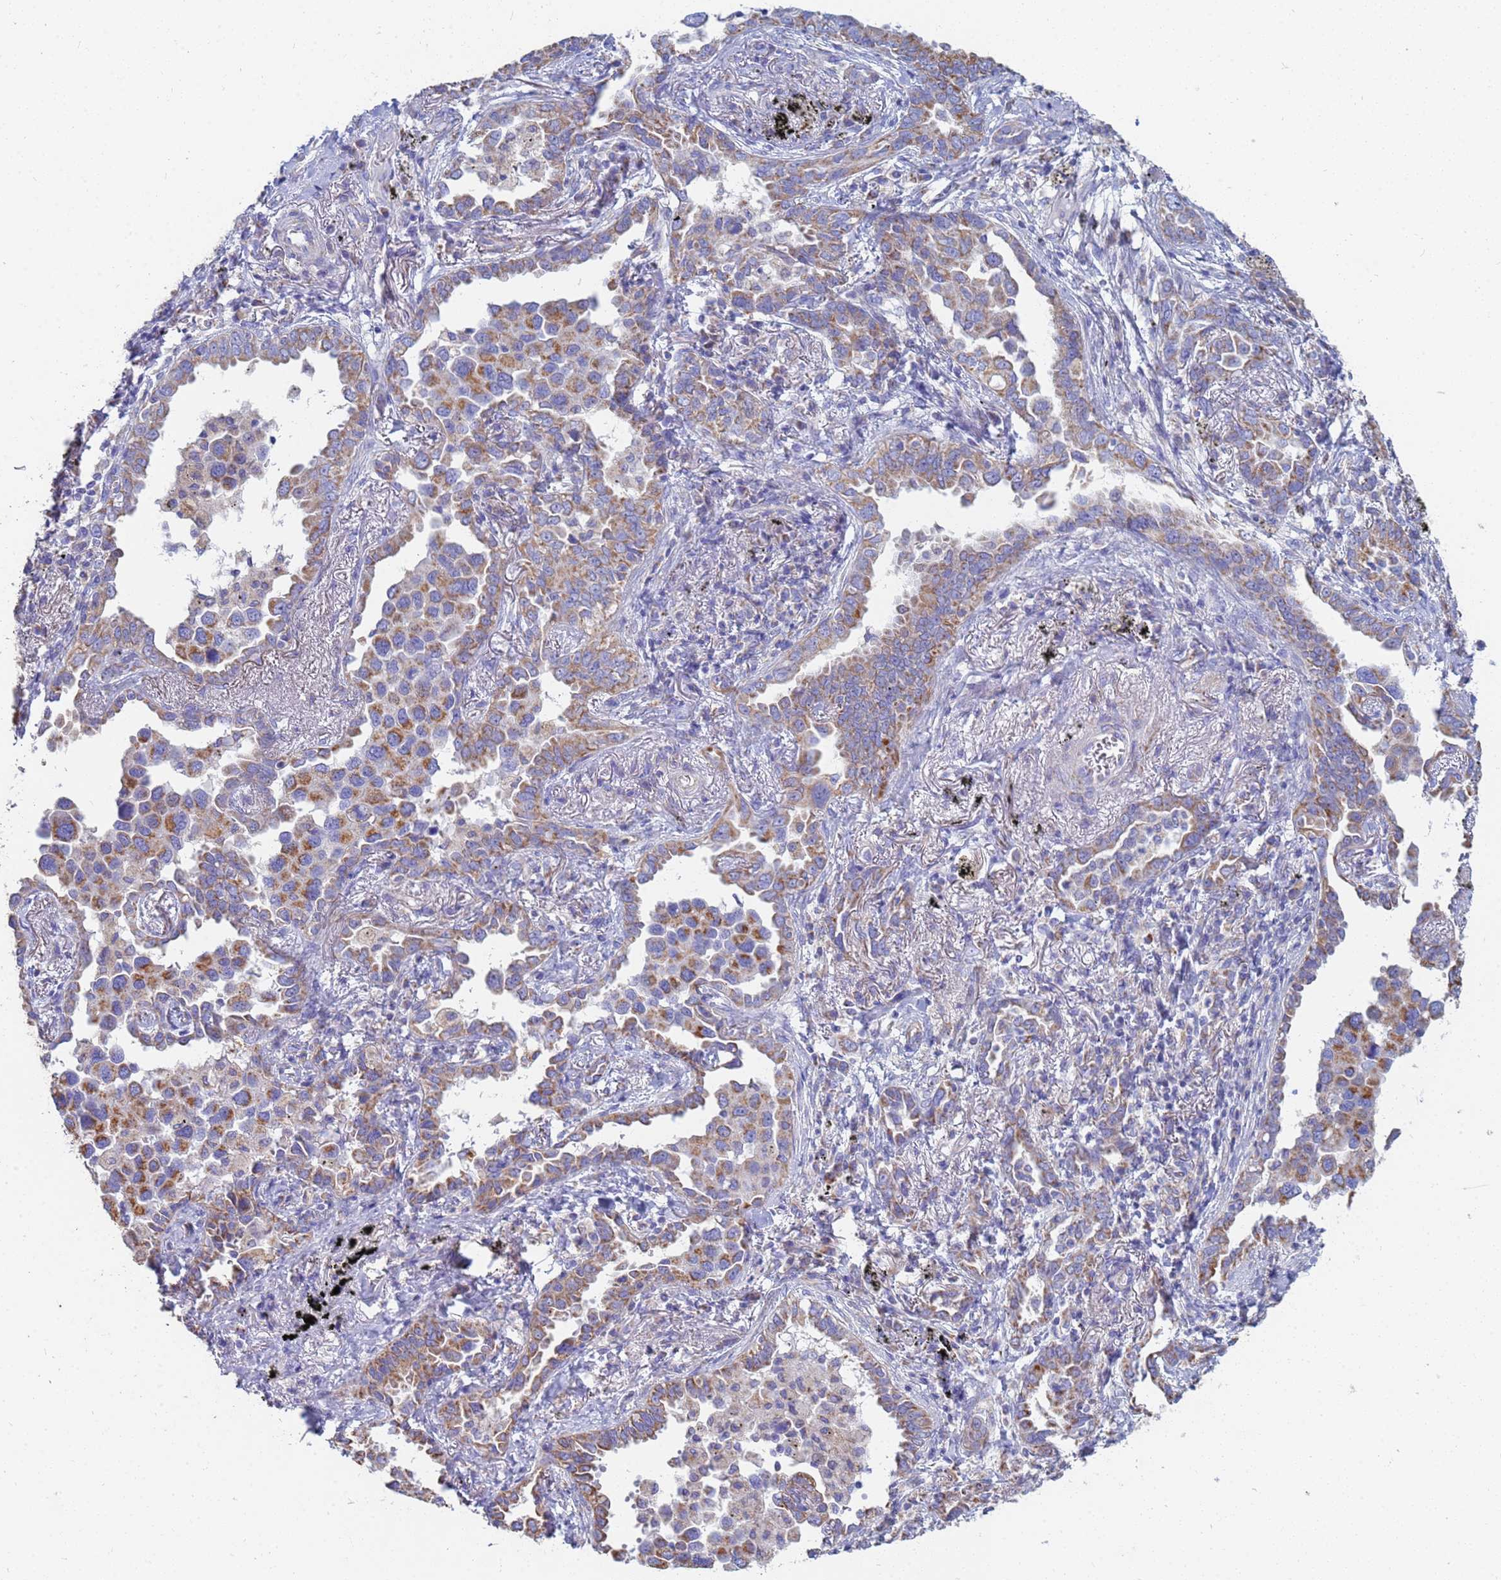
{"staining": {"intensity": "moderate", "quantity": ">75%", "location": "cytoplasmic/membranous"}, "tissue": "lung cancer", "cell_type": "Tumor cells", "image_type": "cancer", "snomed": [{"axis": "morphology", "description": "Adenocarcinoma, NOS"}, {"axis": "topography", "description": "Lung"}], "caption": "IHC (DAB (3,3'-diaminobenzidine)) staining of adenocarcinoma (lung) reveals moderate cytoplasmic/membranous protein staining in about >75% of tumor cells.", "gene": "UQCRH", "patient": {"sex": "male", "age": 67}}